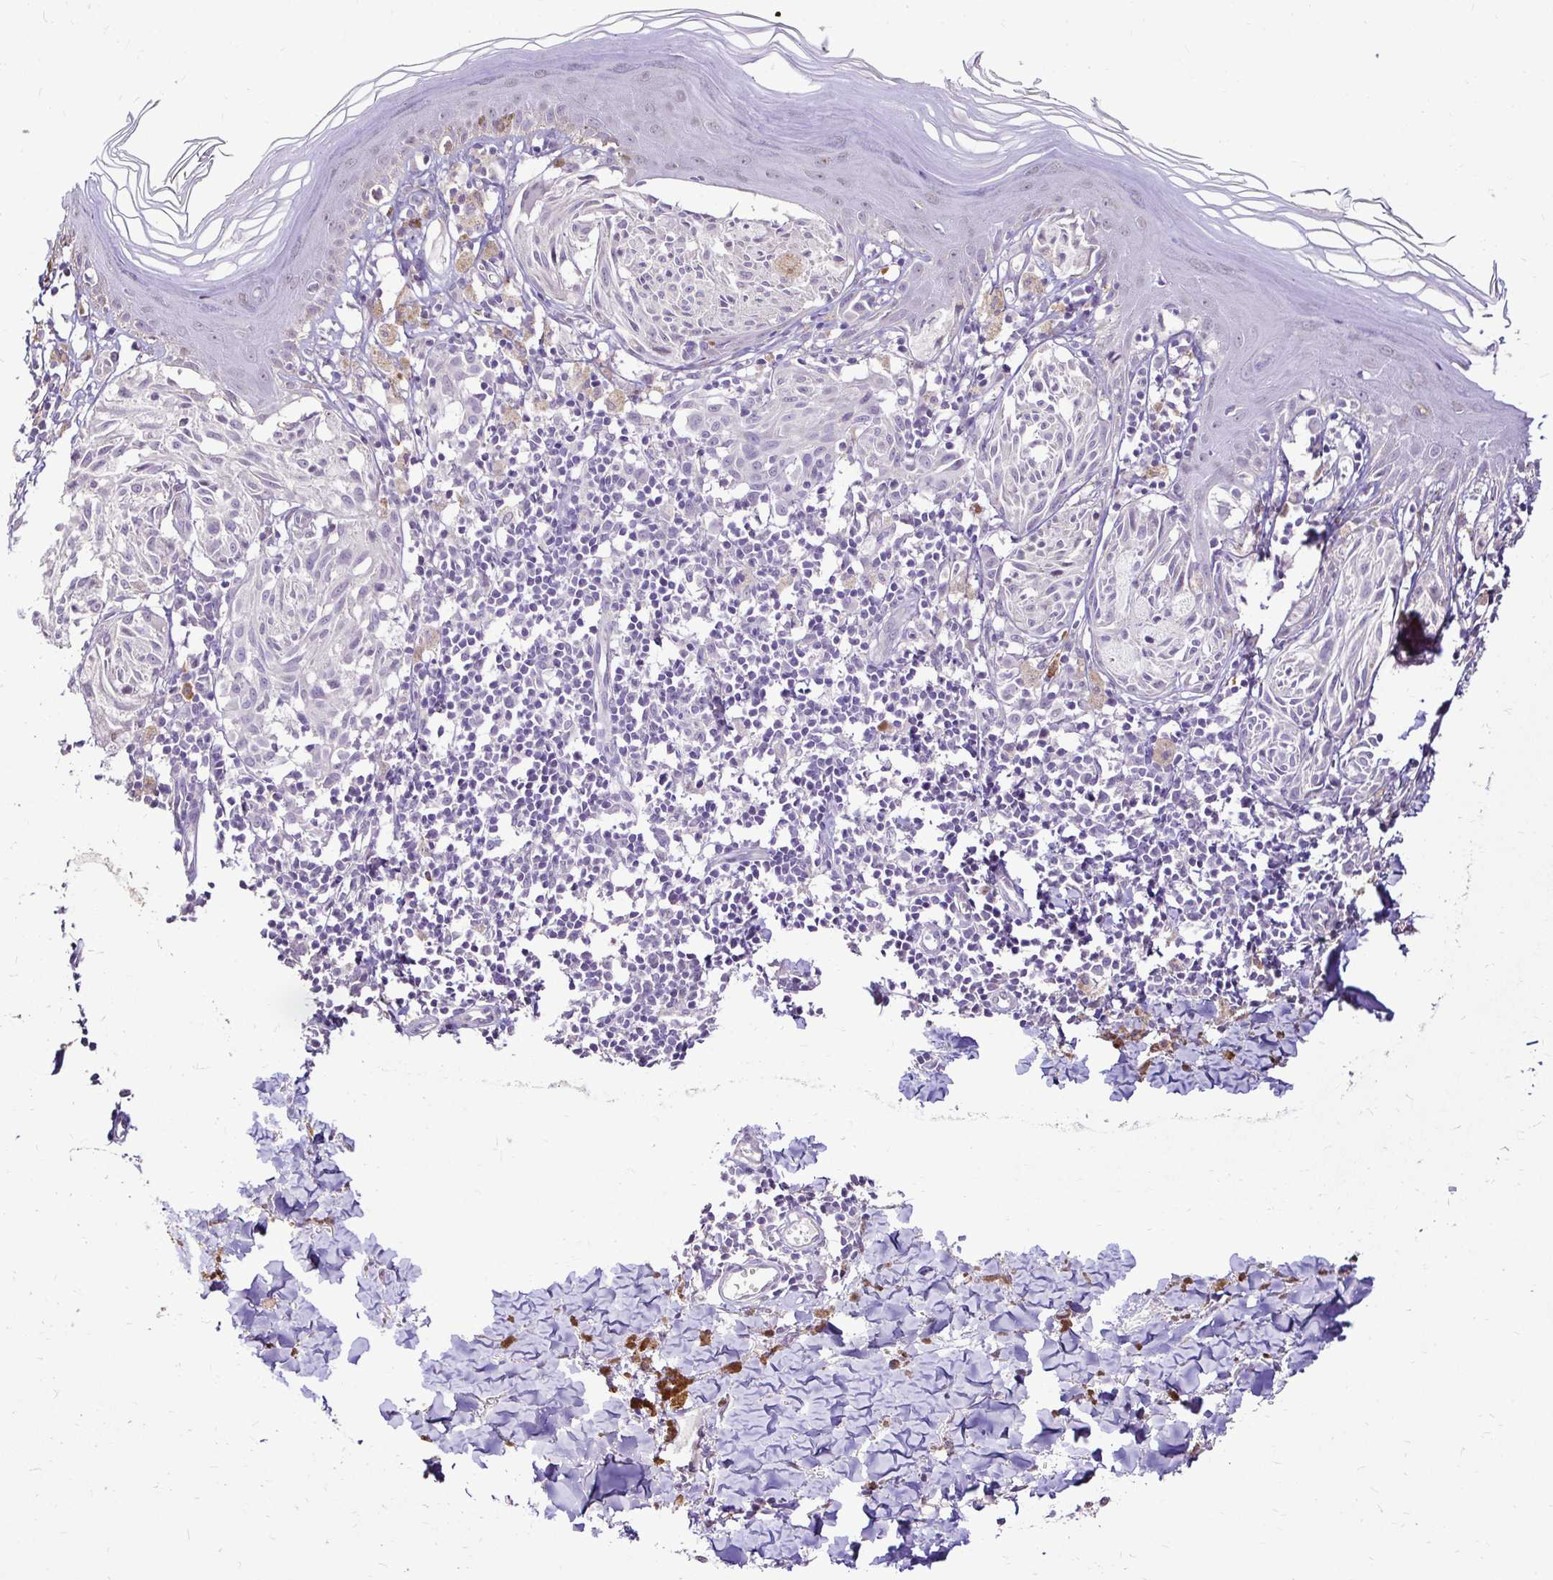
{"staining": {"intensity": "negative", "quantity": "none", "location": "none"}, "tissue": "melanoma", "cell_type": "Tumor cells", "image_type": "cancer", "snomed": [{"axis": "morphology", "description": "Malignant melanoma, NOS"}, {"axis": "topography", "description": "Skin"}], "caption": "Tumor cells are negative for protein expression in human malignant melanoma.", "gene": "KIAA1210", "patient": {"sex": "female", "age": 38}}